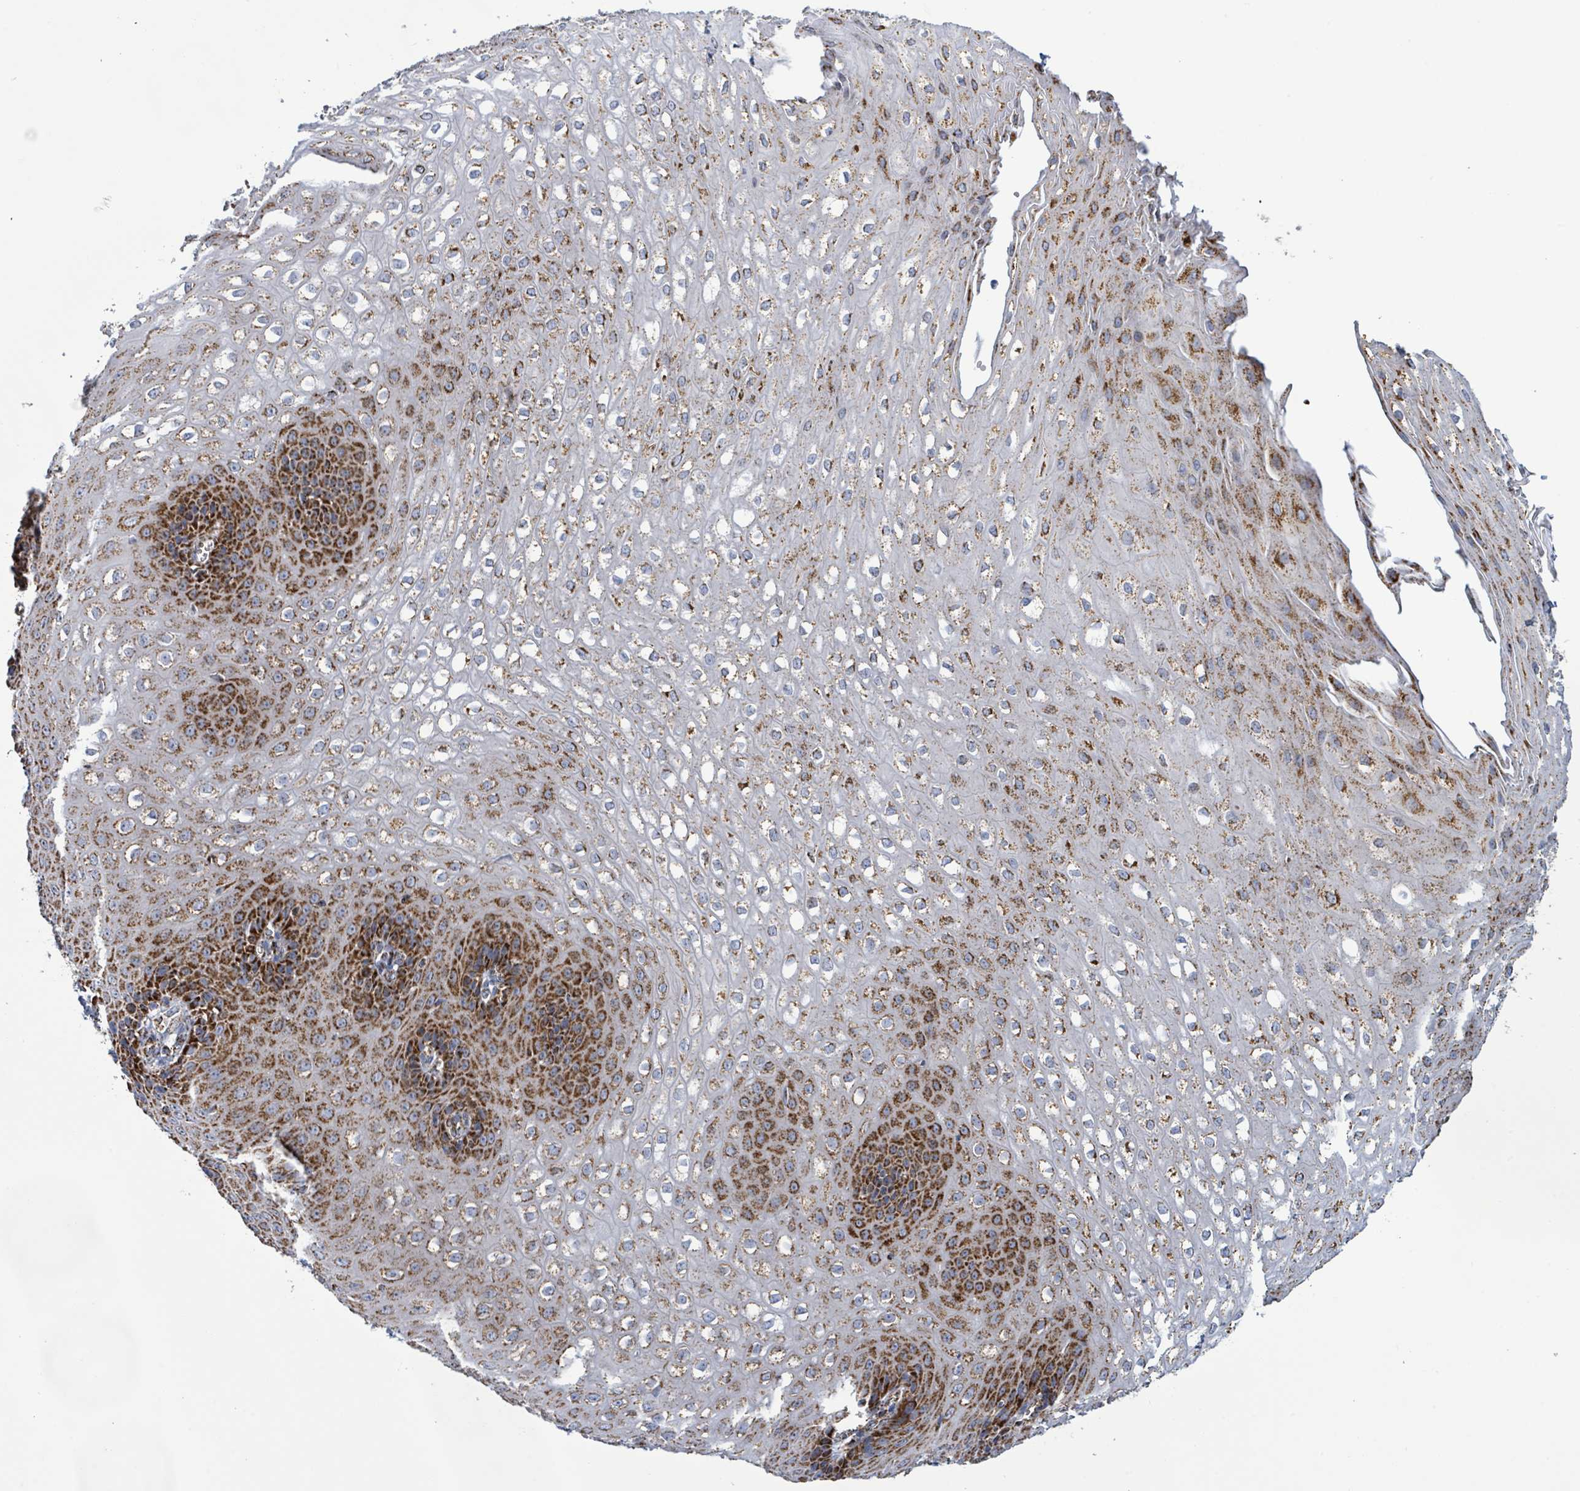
{"staining": {"intensity": "strong", "quantity": "25%-75%", "location": "cytoplasmic/membranous"}, "tissue": "esophagus", "cell_type": "Squamous epithelial cells", "image_type": "normal", "snomed": [{"axis": "morphology", "description": "Normal tissue, NOS"}, {"axis": "topography", "description": "Esophagus"}], "caption": "DAB (3,3'-diaminobenzidine) immunohistochemical staining of unremarkable human esophagus exhibits strong cytoplasmic/membranous protein staining in about 25%-75% of squamous epithelial cells. The protein is stained brown, and the nuclei are stained in blue (DAB (3,3'-diaminobenzidine) IHC with brightfield microscopy, high magnification).", "gene": "SUCLG2", "patient": {"sex": "male", "age": 67}}